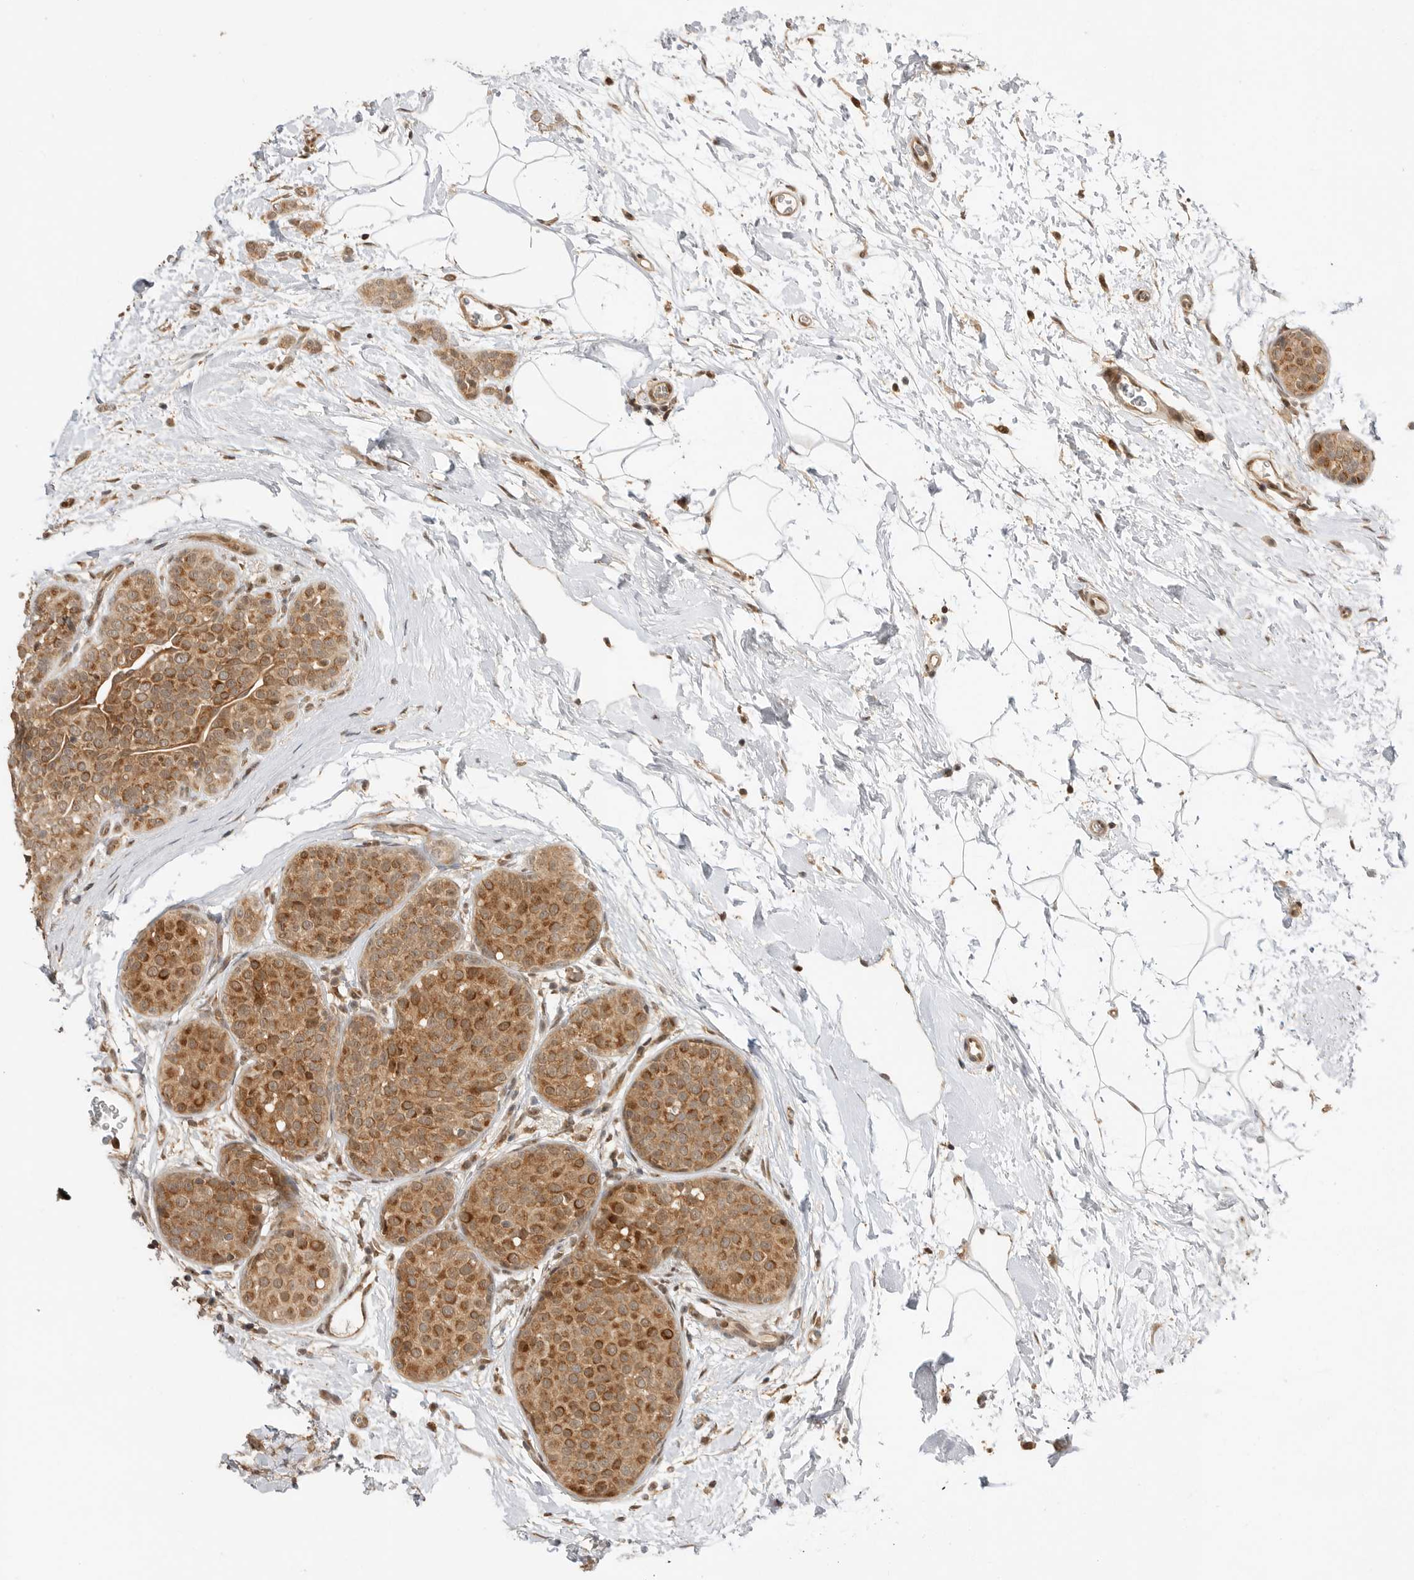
{"staining": {"intensity": "moderate", "quantity": ">75%", "location": "cytoplasmic/membranous"}, "tissue": "breast cancer", "cell_type": "Tumor cells", "image_type": "cancer", "snomed": [{"axis": "morphology", "description": "Lobular carcinoma, in situ"}, {"axis": "morphology", "description": "Lobular carcinoma"}, {"axis": "topography", "description": "Breast"}], "caption": "Breast lobular carcinoma in situ was stained to show a protein in brown. There is medium levels of moderate cytoplasmic/membranous expression in approximately >75% of tumor cells.", "gene": "ALKAL1", "patient": {"sex": "female", "age": 41}}